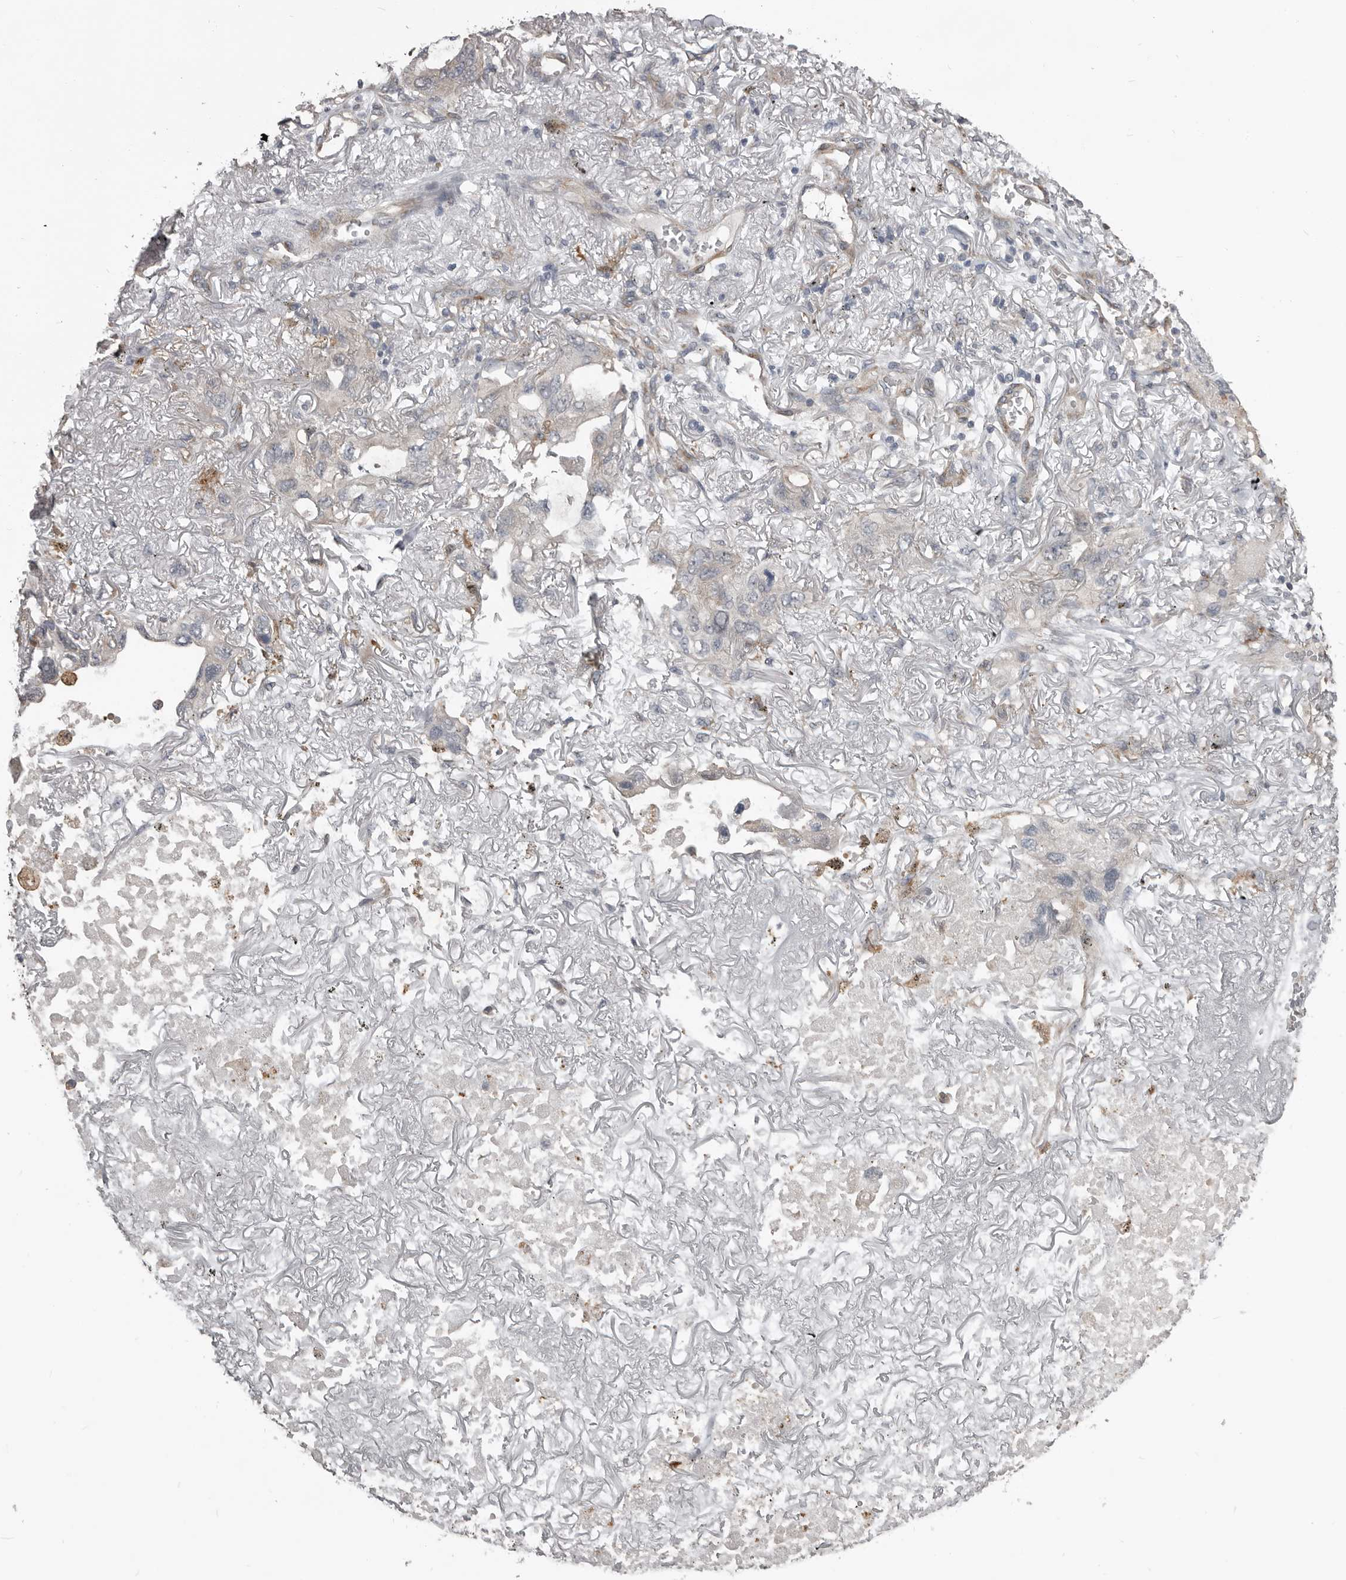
{"staining": {"intensity": "negative", "quantity": "none", "location": "none"}, "tissue": "lung cancer", "cell_type": "Tumor cells", "image_type": "cancer", "snomed": [{"axis": "morphology", "description": "Squamous cell carcinoma, NOS"}, {"axis": "topography", "description": "Lung"}], "caption": "Squamous cell carcinoma (lung) stained for a protein using immunohistochemistry demonstrates no staining tumor cells.", "gene": "KCNJ8", "patient": {"sex": "female", "age": 73}}